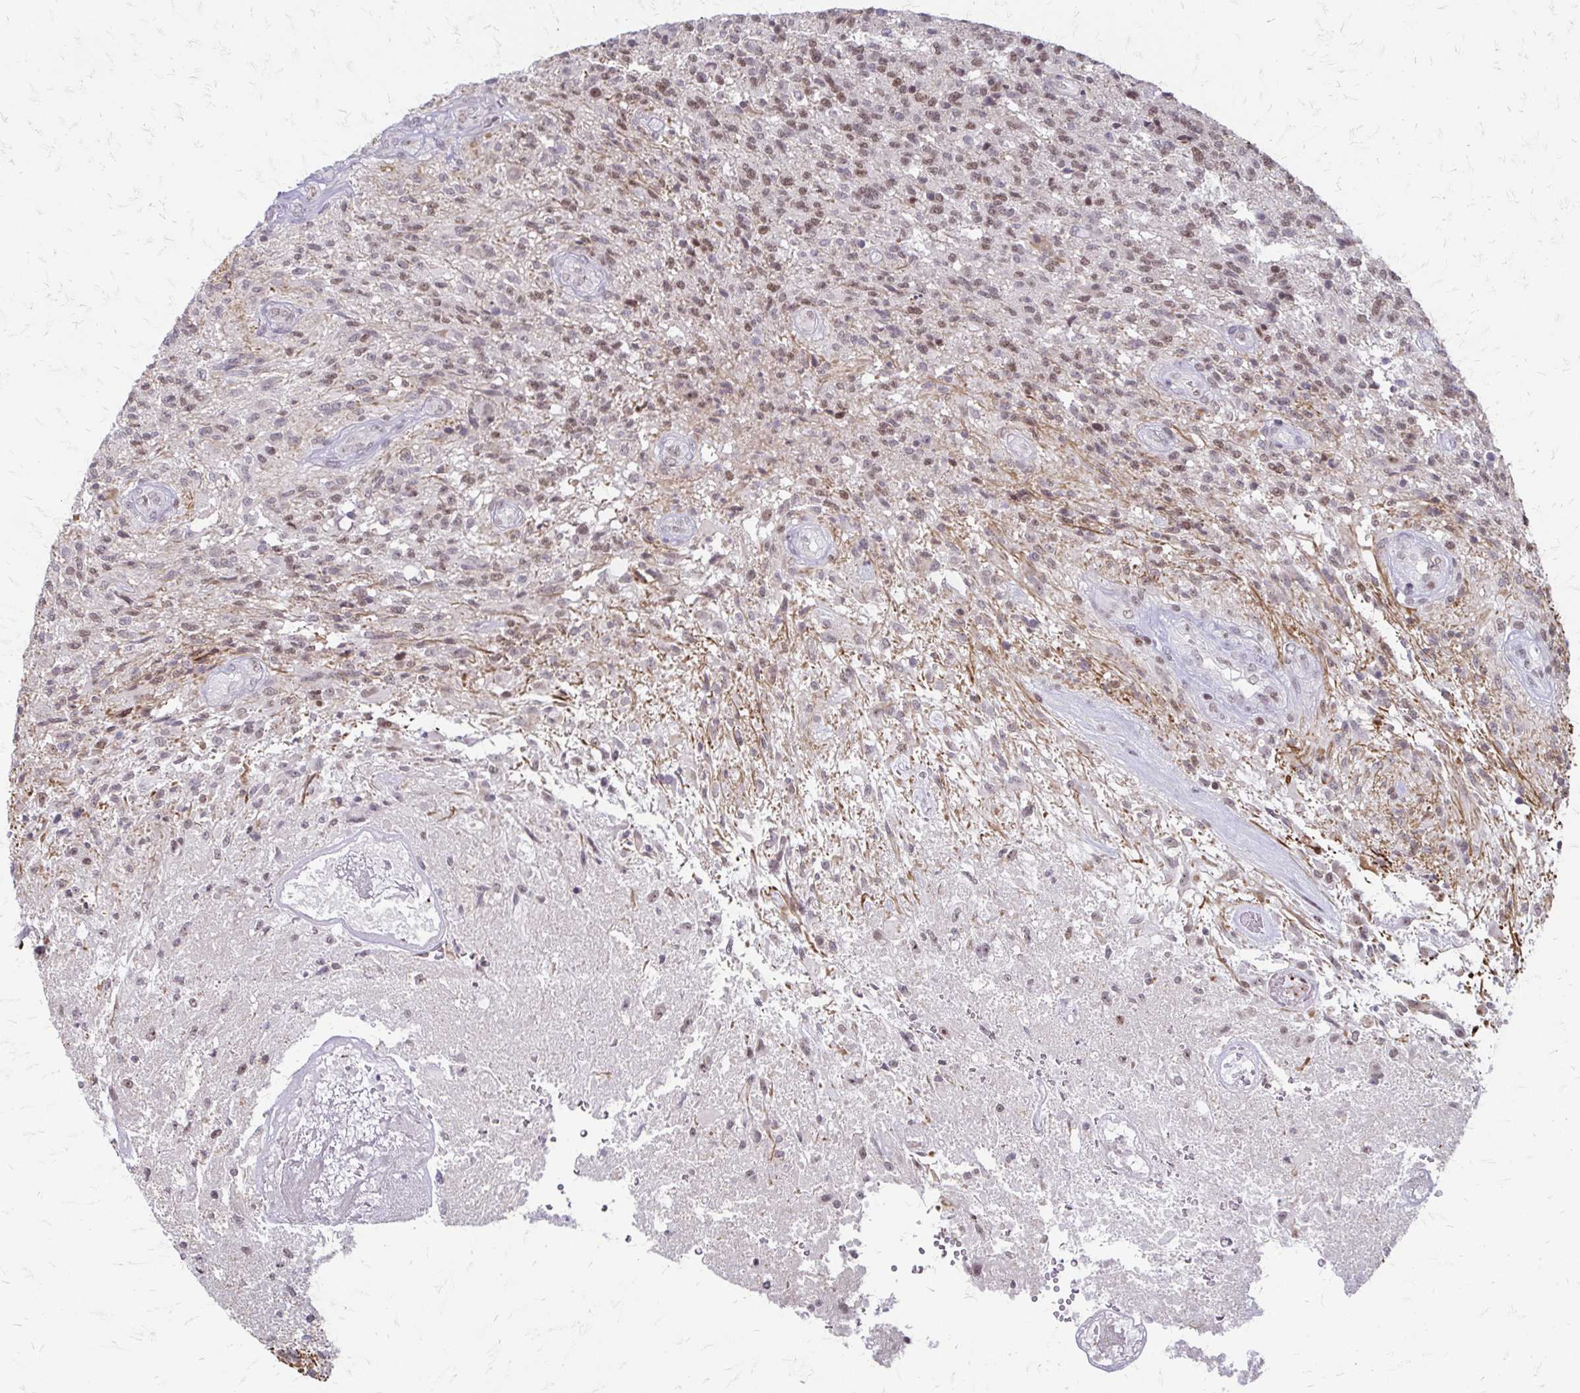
{"staining": {"intensity": "moderate", "quantity": "25%-75%", "location": "nuclear"}, "tissue": "glioma", "cell_type": "Tumor cells", "image_type": "cancer", "snomed": [{"axis": "morphology", "description": "Glioma, malignant, High grade"}, {"axis": "topography", "description": "Brain"}], "caption": "The micrograph displays a brown stain indicating the presence of a protein in the nuclear of tumor cells in glioma.", "gene": "EED", "patient": {"sex": "male", "age": 56}}